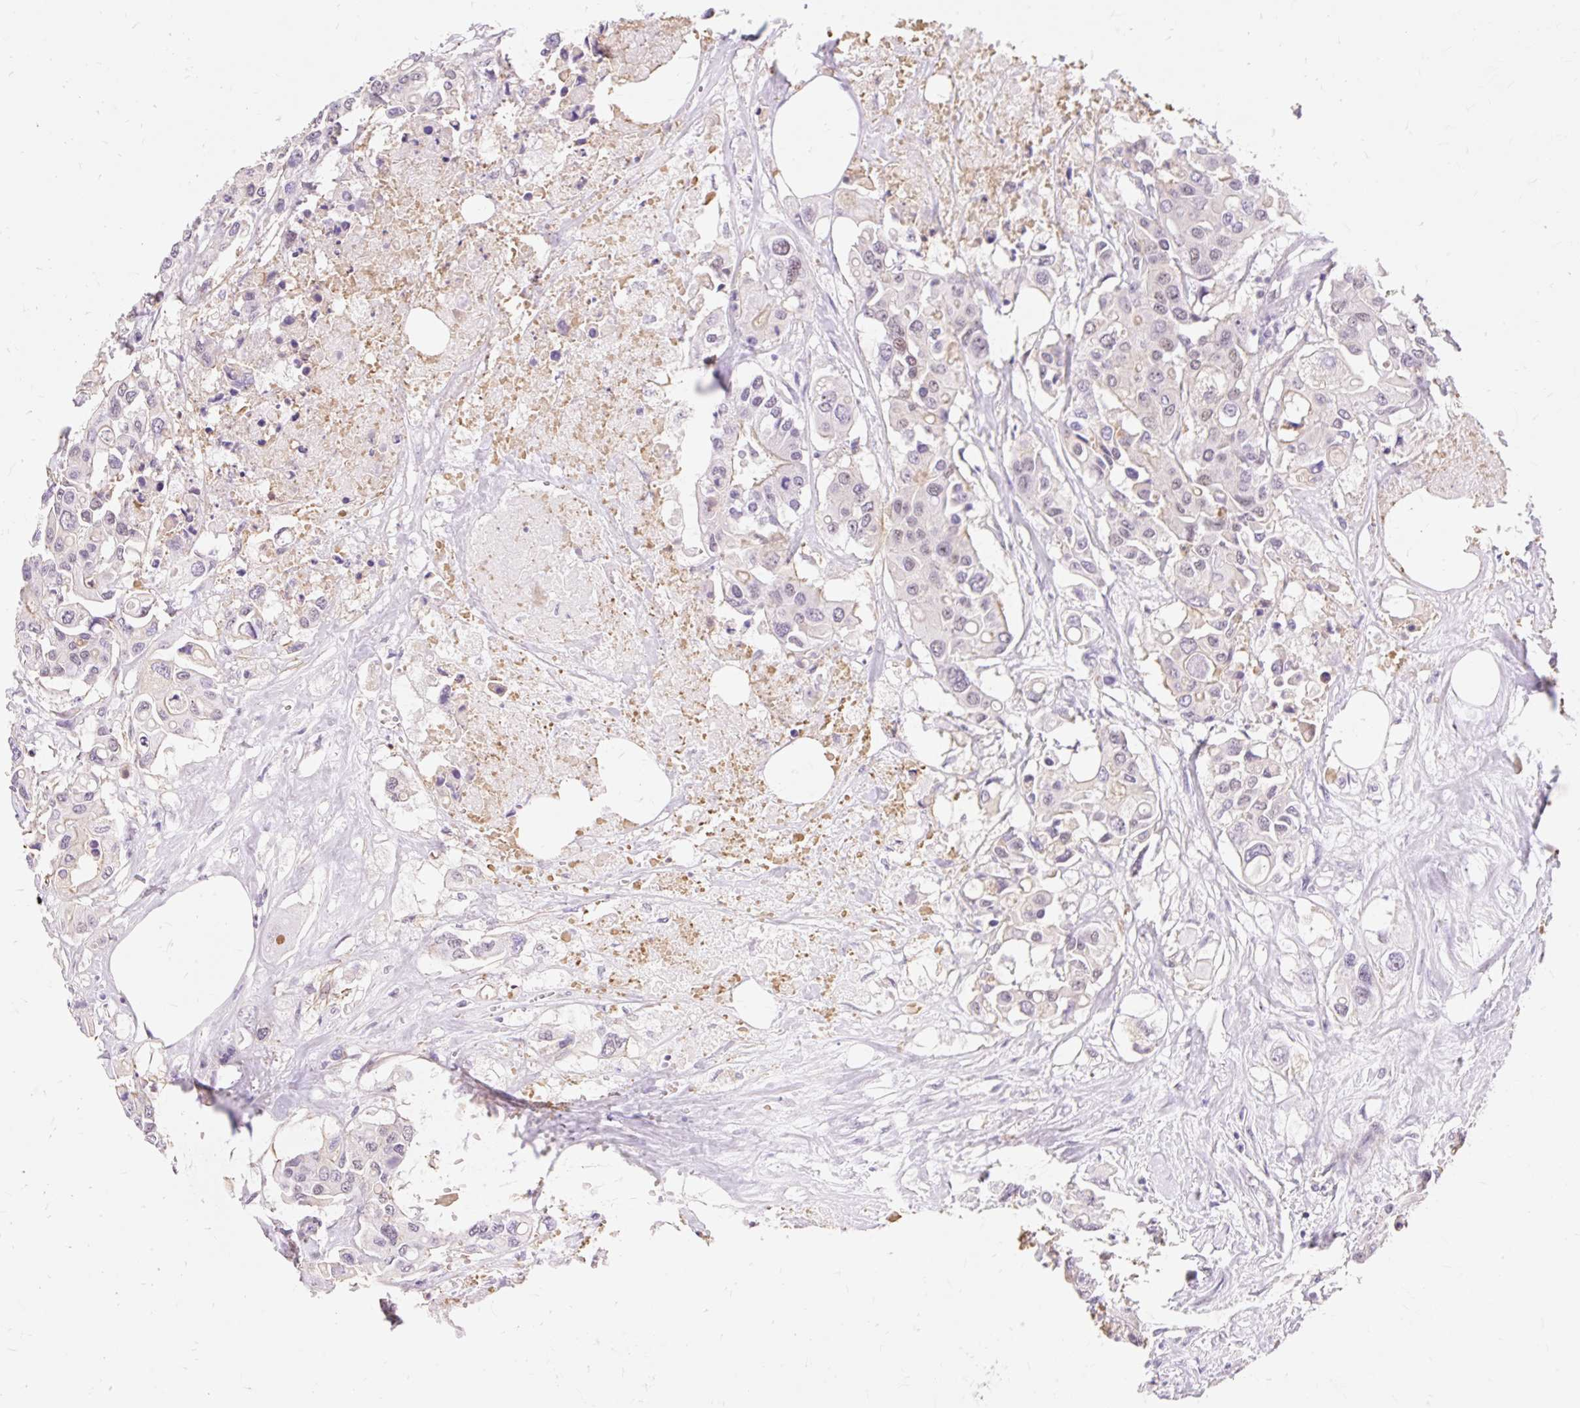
{"staining": {"intensity": "negative", "quantity": "none", "location": "none"}, "tissue": "colorectal cancer", "cell_type": "Tumor cells", "image_type": "cancer", "snomed": [{"axis": "morphology", "description": "Adenocarcinoma, NOS"}, {"axis": "topography", "description": "Colon"}], "caption": "This micrograph is of colorectal adenocarcinoma stained with immunohistochemistry to label a protein in brown with the nuclei are counter-stained blue. There is no expression in tumor cells.", "gene": "OBP2A", "patient": {"sex": "male", "age": 77}}